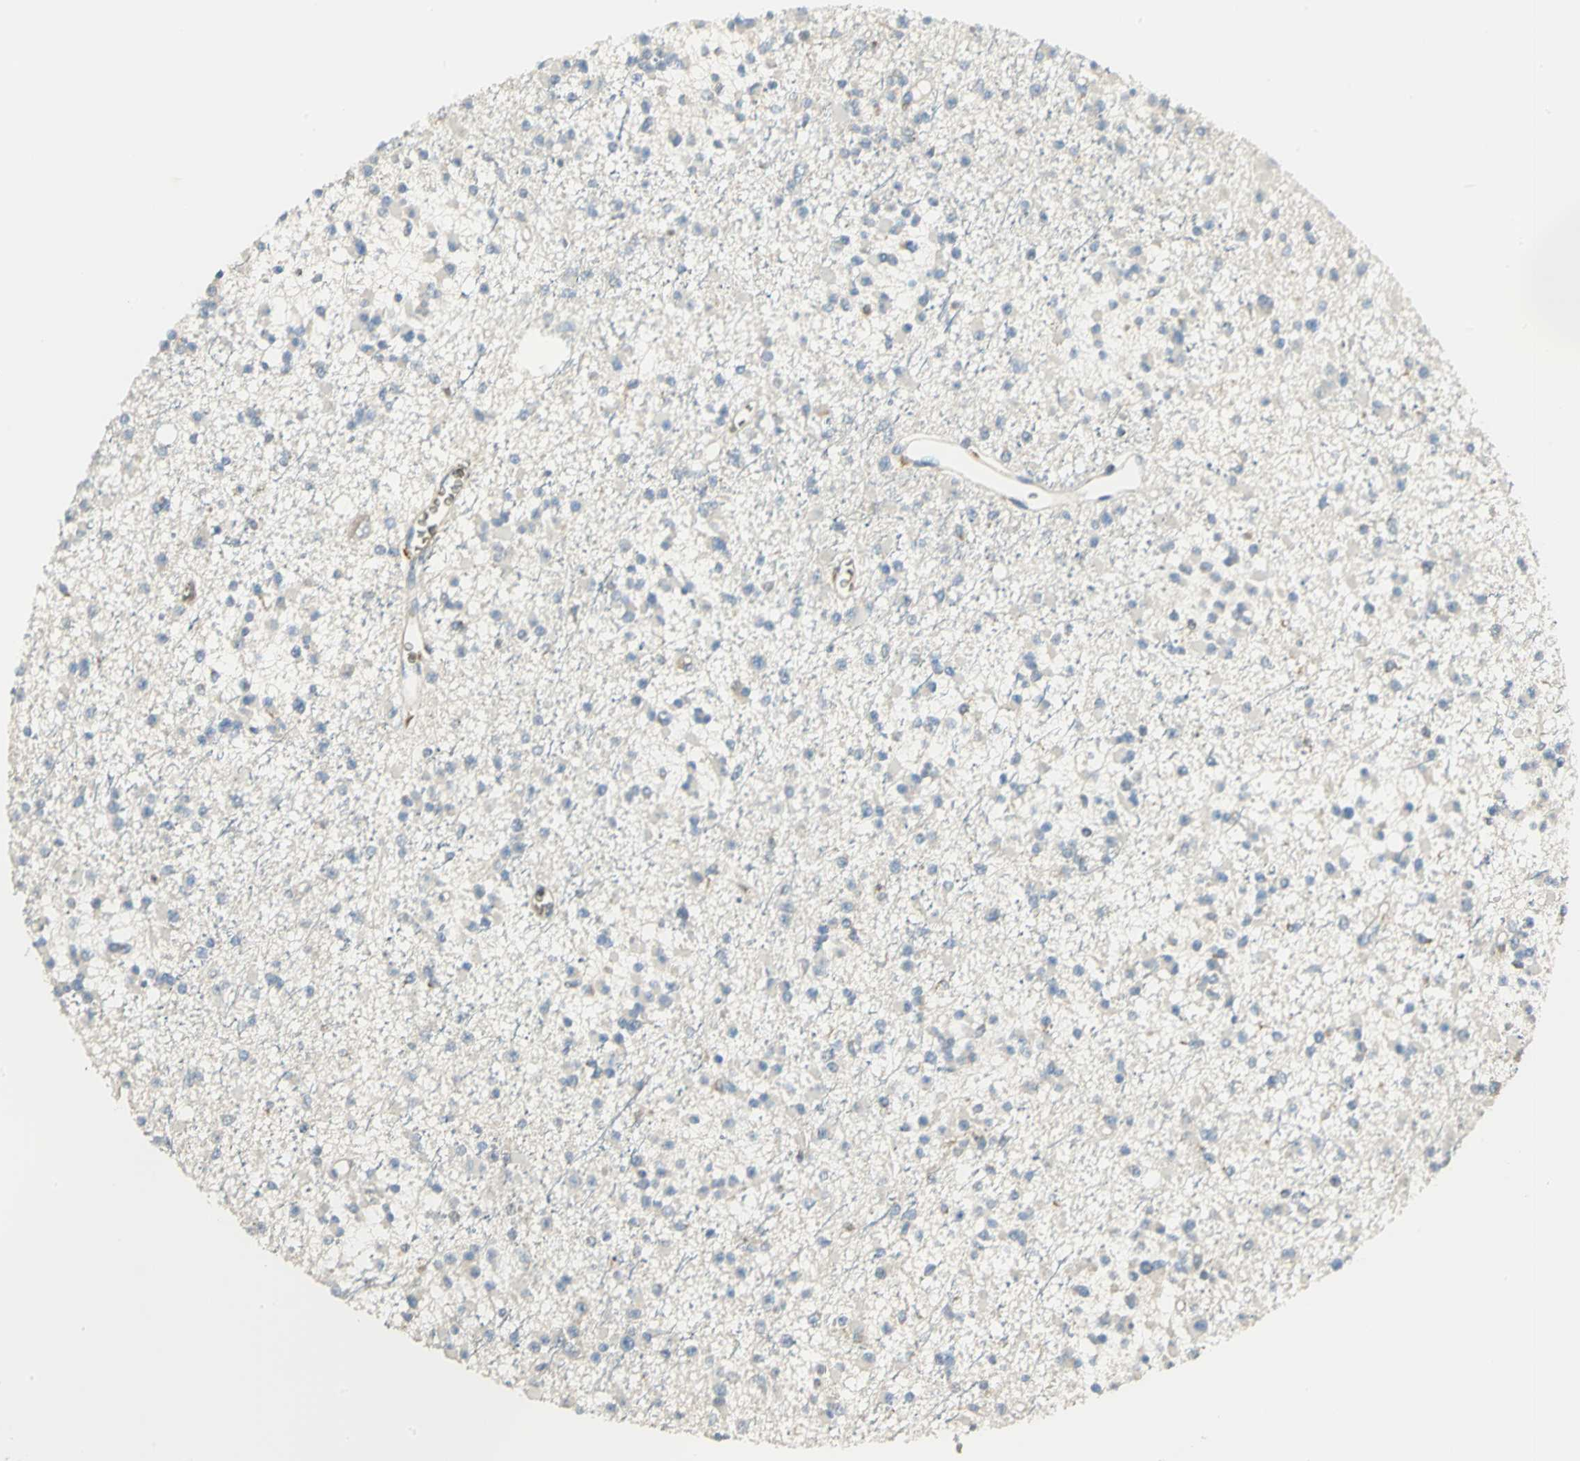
{"staining": {"intensity": "negative", "quantity": "none", "location": "none"}, "tissue": "glioma", "cell_type": "Tumor cells", "image_type": "cancer", "snomed": [{"axis": "morphology", "description": "Glioma, malignant, Low grade"}, {"axis": "topography", "description": "Brain"}], "caption": "A high-resolution histopathology image shows immunohistochemistry staining of malignant low-grade glioma, which shows no significant staining in tumor cells.", "gene": "ANK1", "patient": {"sex": "female", "age": 22}}